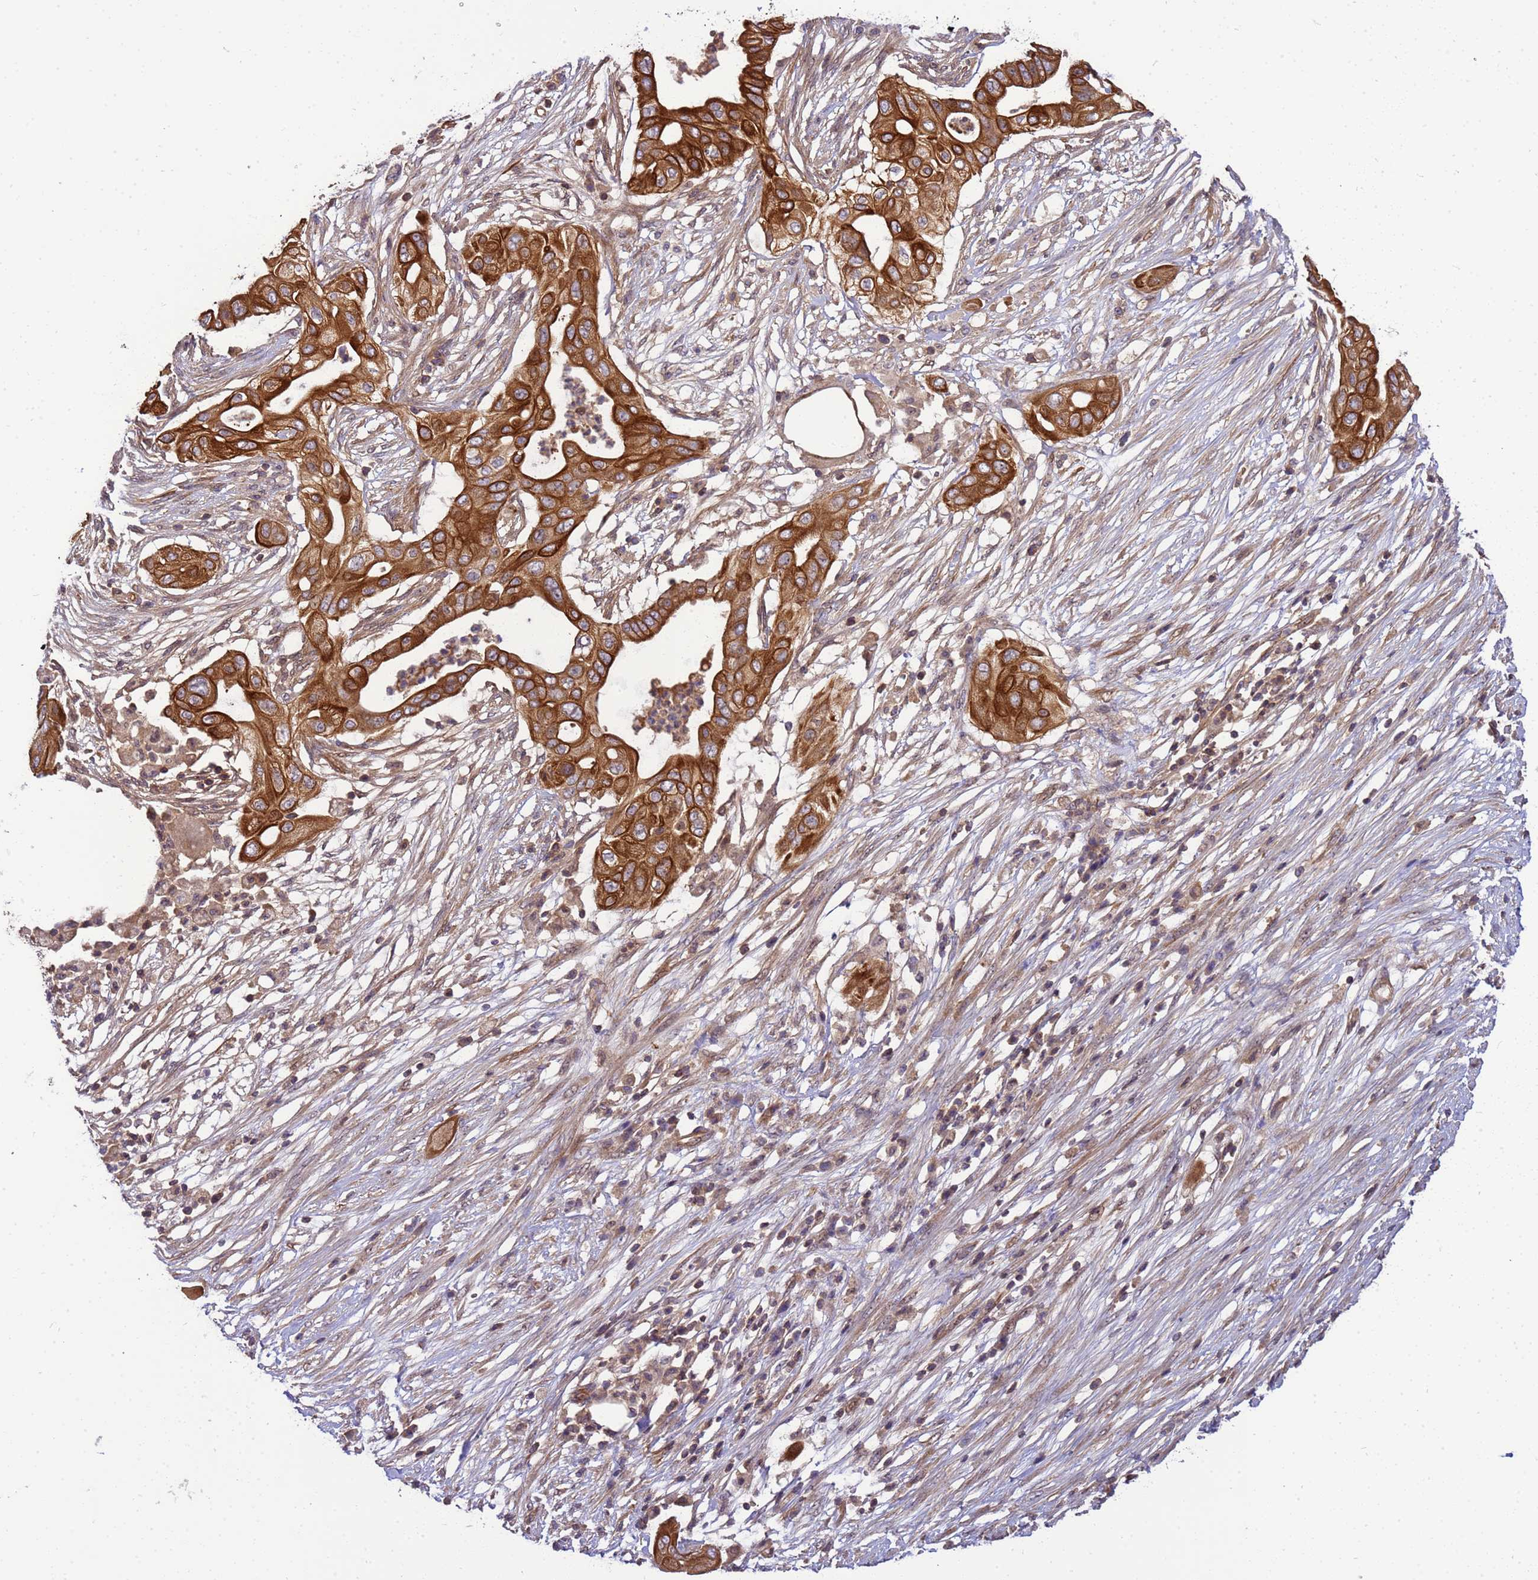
{"staining": {"intensity": "strong", "quantity": ">75%", "location": "cytoplasmic/membranous"}, "tissue": "pancreatic cancer", "cell_type": "Tumor cells", "image_type": "cancer", "snomed": [{"axis": "morphology", "description": "Adenocarcinoma, NOS"}, {"axis": "topography", "description": "Pancreas"}], "caption": "Immunohistochemical staining of human adenocarcinoma (pancreatic) shows strong cytoplasmic/membranous protein staining in about >75% of tumor cells.", "gene": "SMCO3", "patient": {"sex": "male", "age": 68}}